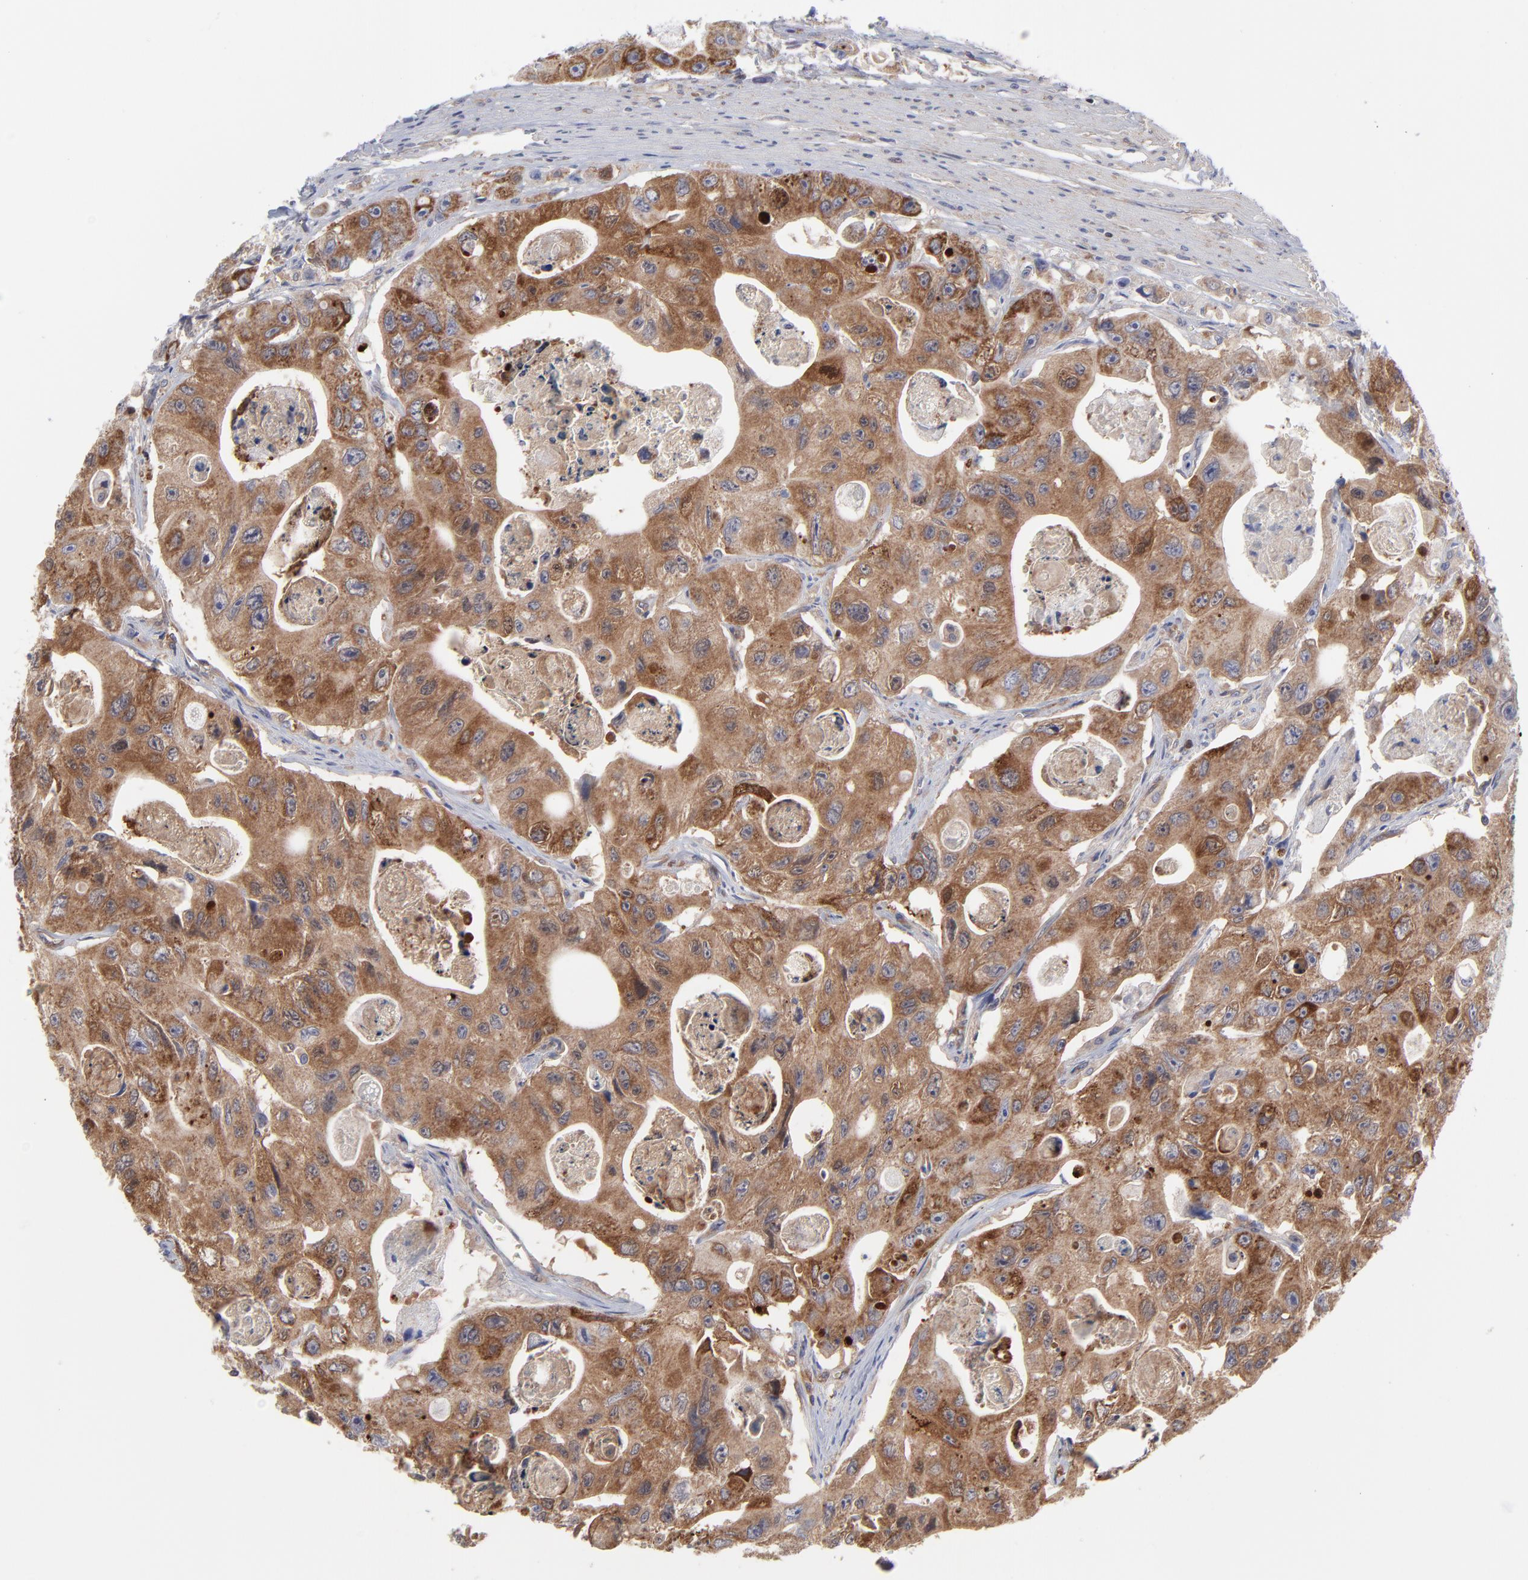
{"staining": {"intensity": "moderate", "quantity": ">75%", "location": "cytoplasmic/membranous"}, "tissue": "colorectal cancer", "cell_type": "Tumor cells", "image_type": "cancer", "snomed": [{"axis": "morphology", "description": "Adenocarcinoma, NOS"}, {"axis": "topography", "description": "Colon"}], "caption": "Moderate cytoplasmic/membranous staining is seen in about >75% of tumor cells in colorectal adenocarcinoma. The protein of interest is stained brown, and the nuclei are stained in blue (DAB IHC with brightfield microscopy, high magnification).", "gene": "NFKBIA", "patient": {"sex": "female", "age": 46}}